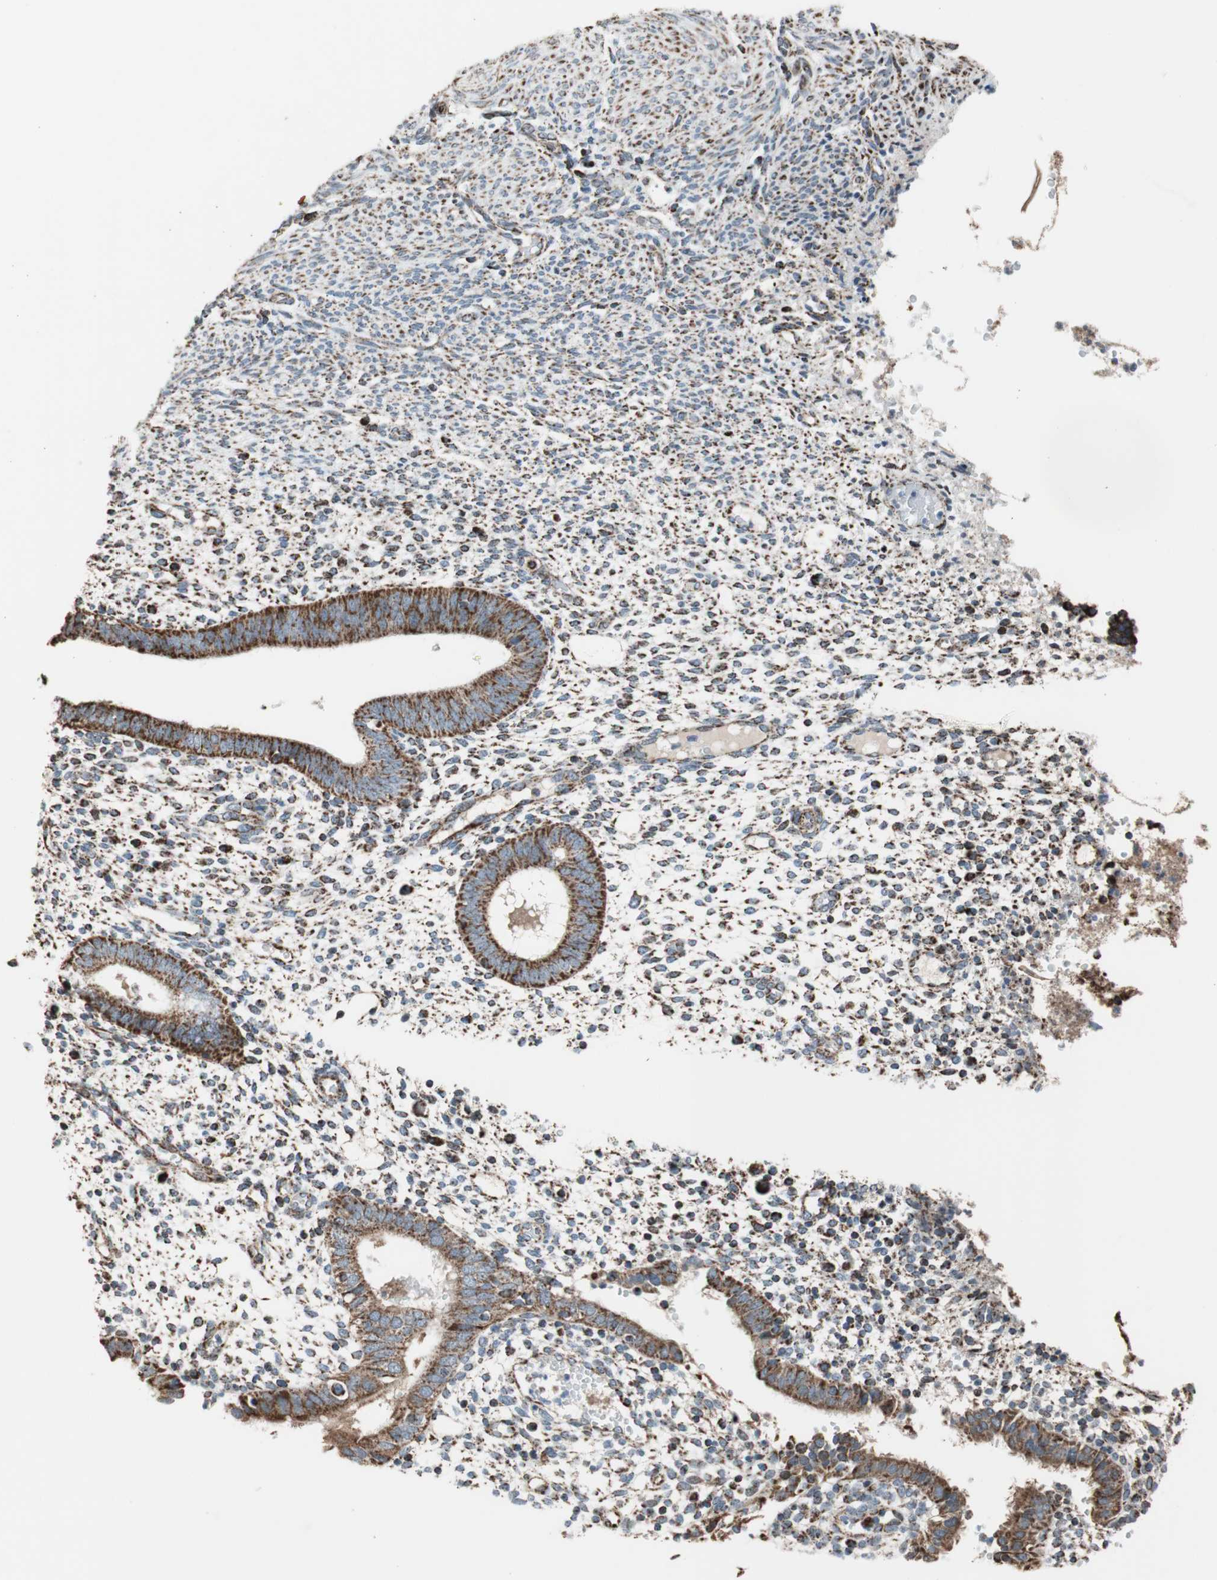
{"staining": {"intensity": "strong", "quantity": "25%-75%", "location": "cytoplasmic/membranous"}, "tissue": "endometrium", "cell_type": "Cells in endometrial stroma", "image_type": "normal", "snomed": [{"axis": "morphology", "description": "Normal tissue, NOS"}, {"axis": "topography", "description": "Endometrium"}], "caption": "DAB immunohistochemical staining of benign human endometrium shows strong cytoplasmic/membranous protein expression in approximately 25%-75% of cells in endometrial stroma. (Brightfield microscopy of DAB IHC at high magnification).", "gene": "PCSK4", "patient": {"sex": "female", "age": 35}}